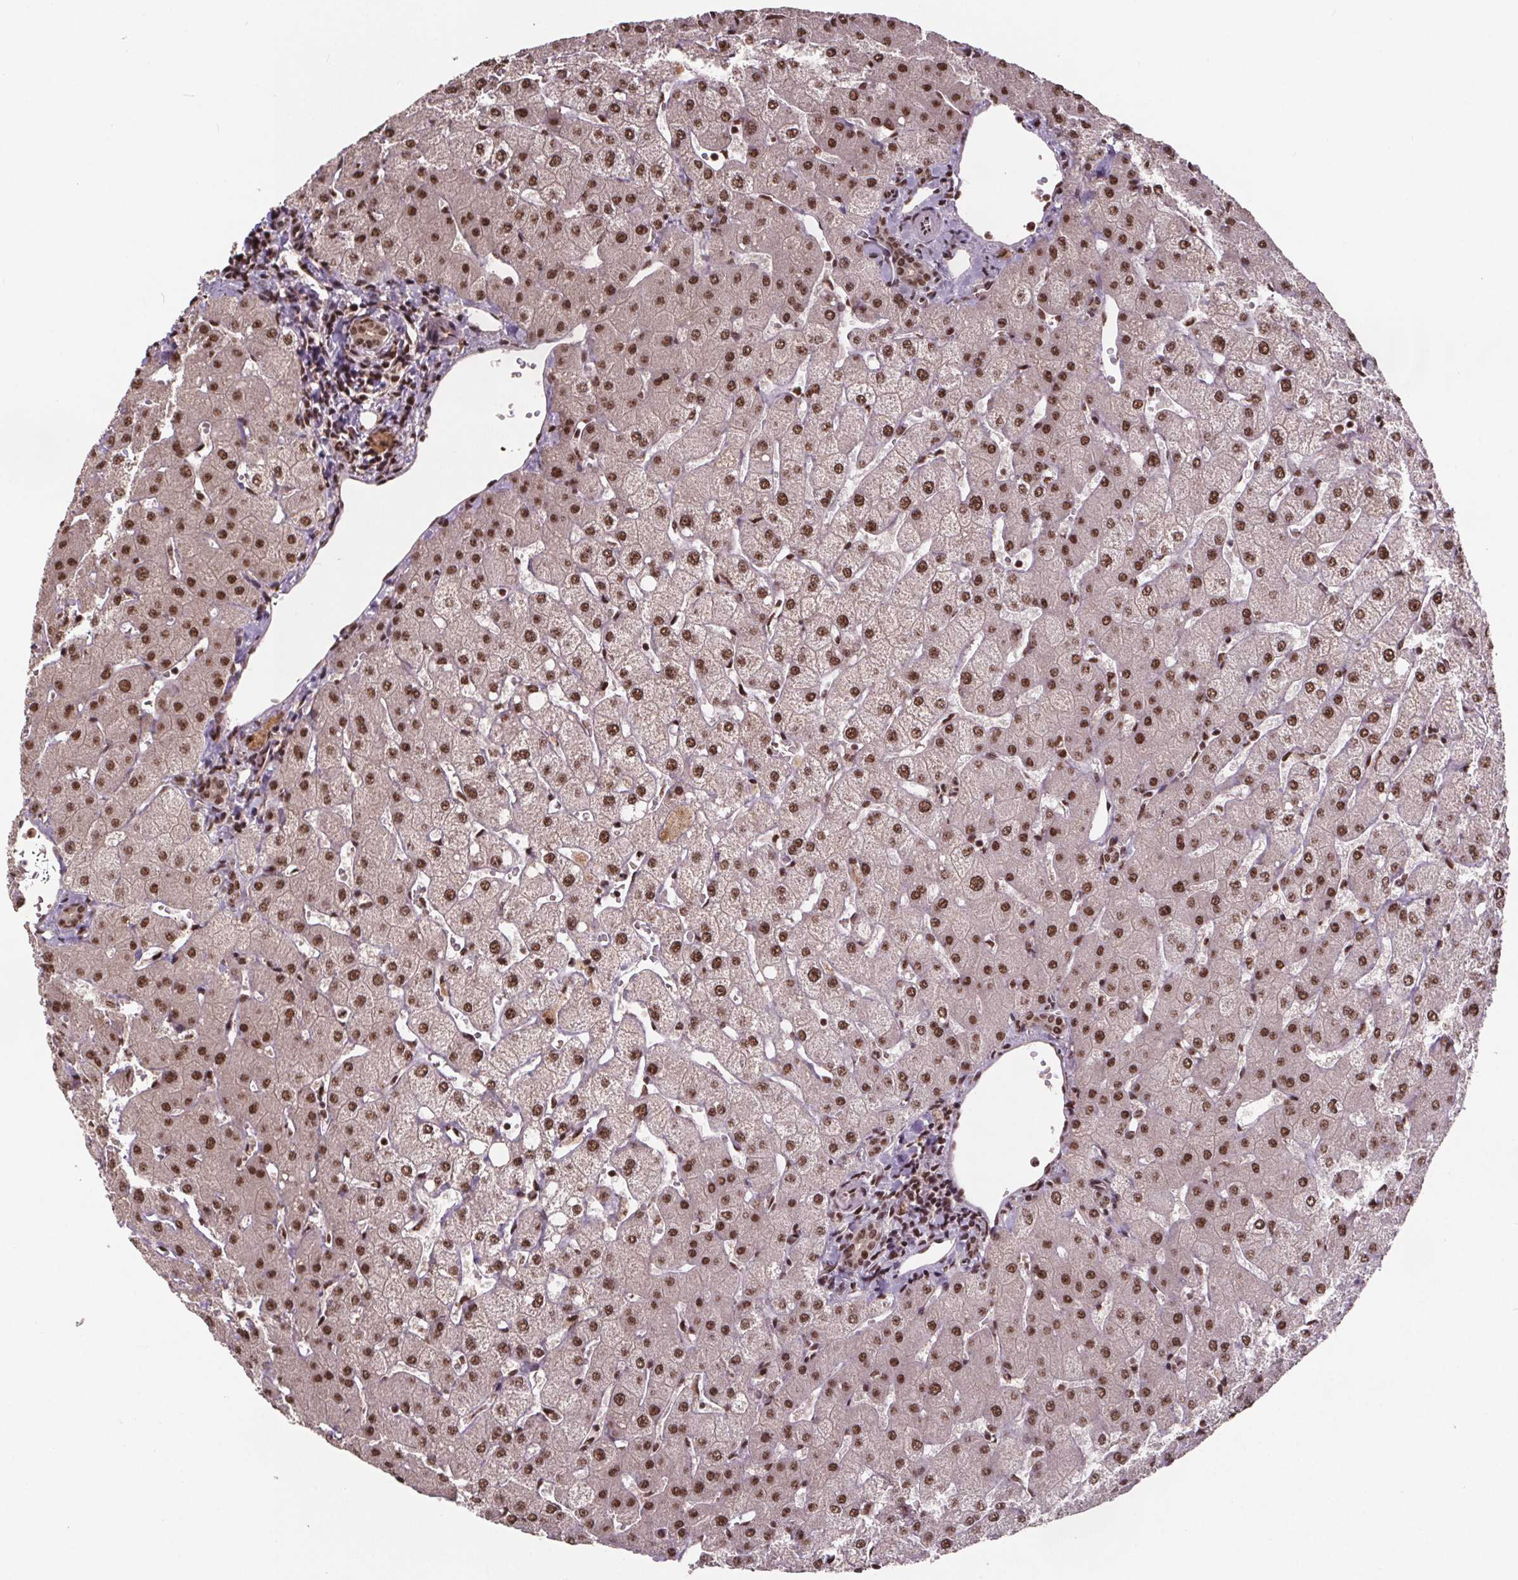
{"staining": {"intensity": "moderate", "quantity": ">75%", "location": "nuclear"}, "tissue": "liver", "cell_type": "Cholangiocytes", "image_type": "normal", "snomed": [{"axis": "morphology", "description": "Normal tissue, NOS"}, {"axis": "topography", "description": "Liver"}], "caption": "Liver stained with immunohistochemistry (IHC) shows moderate nuclear positivity in approximately >75% of cholangiocytes.", "gene": "JARID2", "patient": {"sex": "female", "age": 54}}